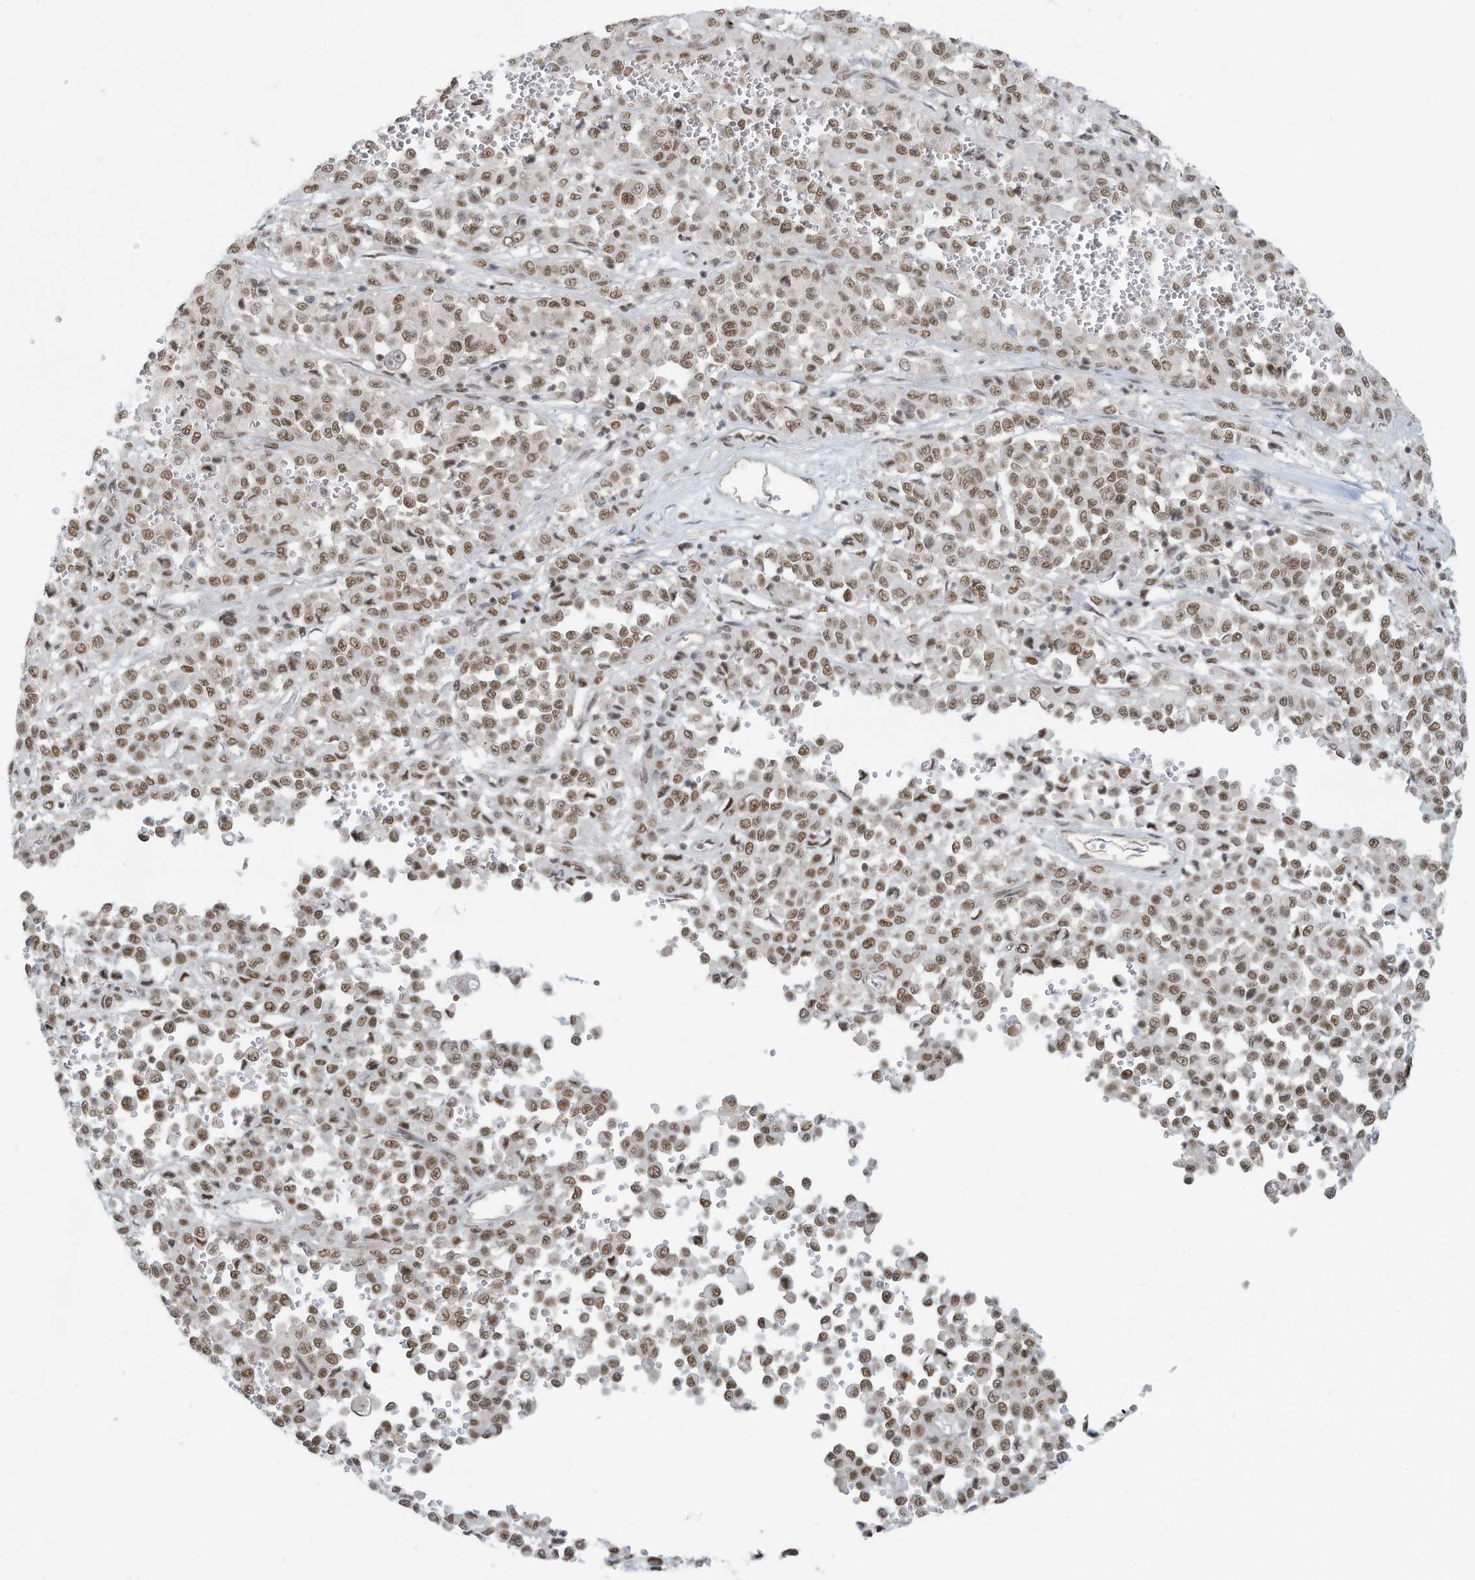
{"staining": {"intensity": "moderate", "quantity": ">75%", "location": "nuclear"}, "tissue": "melanoma", "cell_type": "Tumor cells", "image_type": "cancer", "snomed": [{"axis": "morphology", "description": "Malignant melanoma, Metastatic site"}, {"axis": "topography", "description": "Pancreas"}], "caption": "Human melanoma stained with a protein marker shows moderate staining in tumor cells.", "gene": "DBR1", "patient": {"sex": "female", "age": 30}}